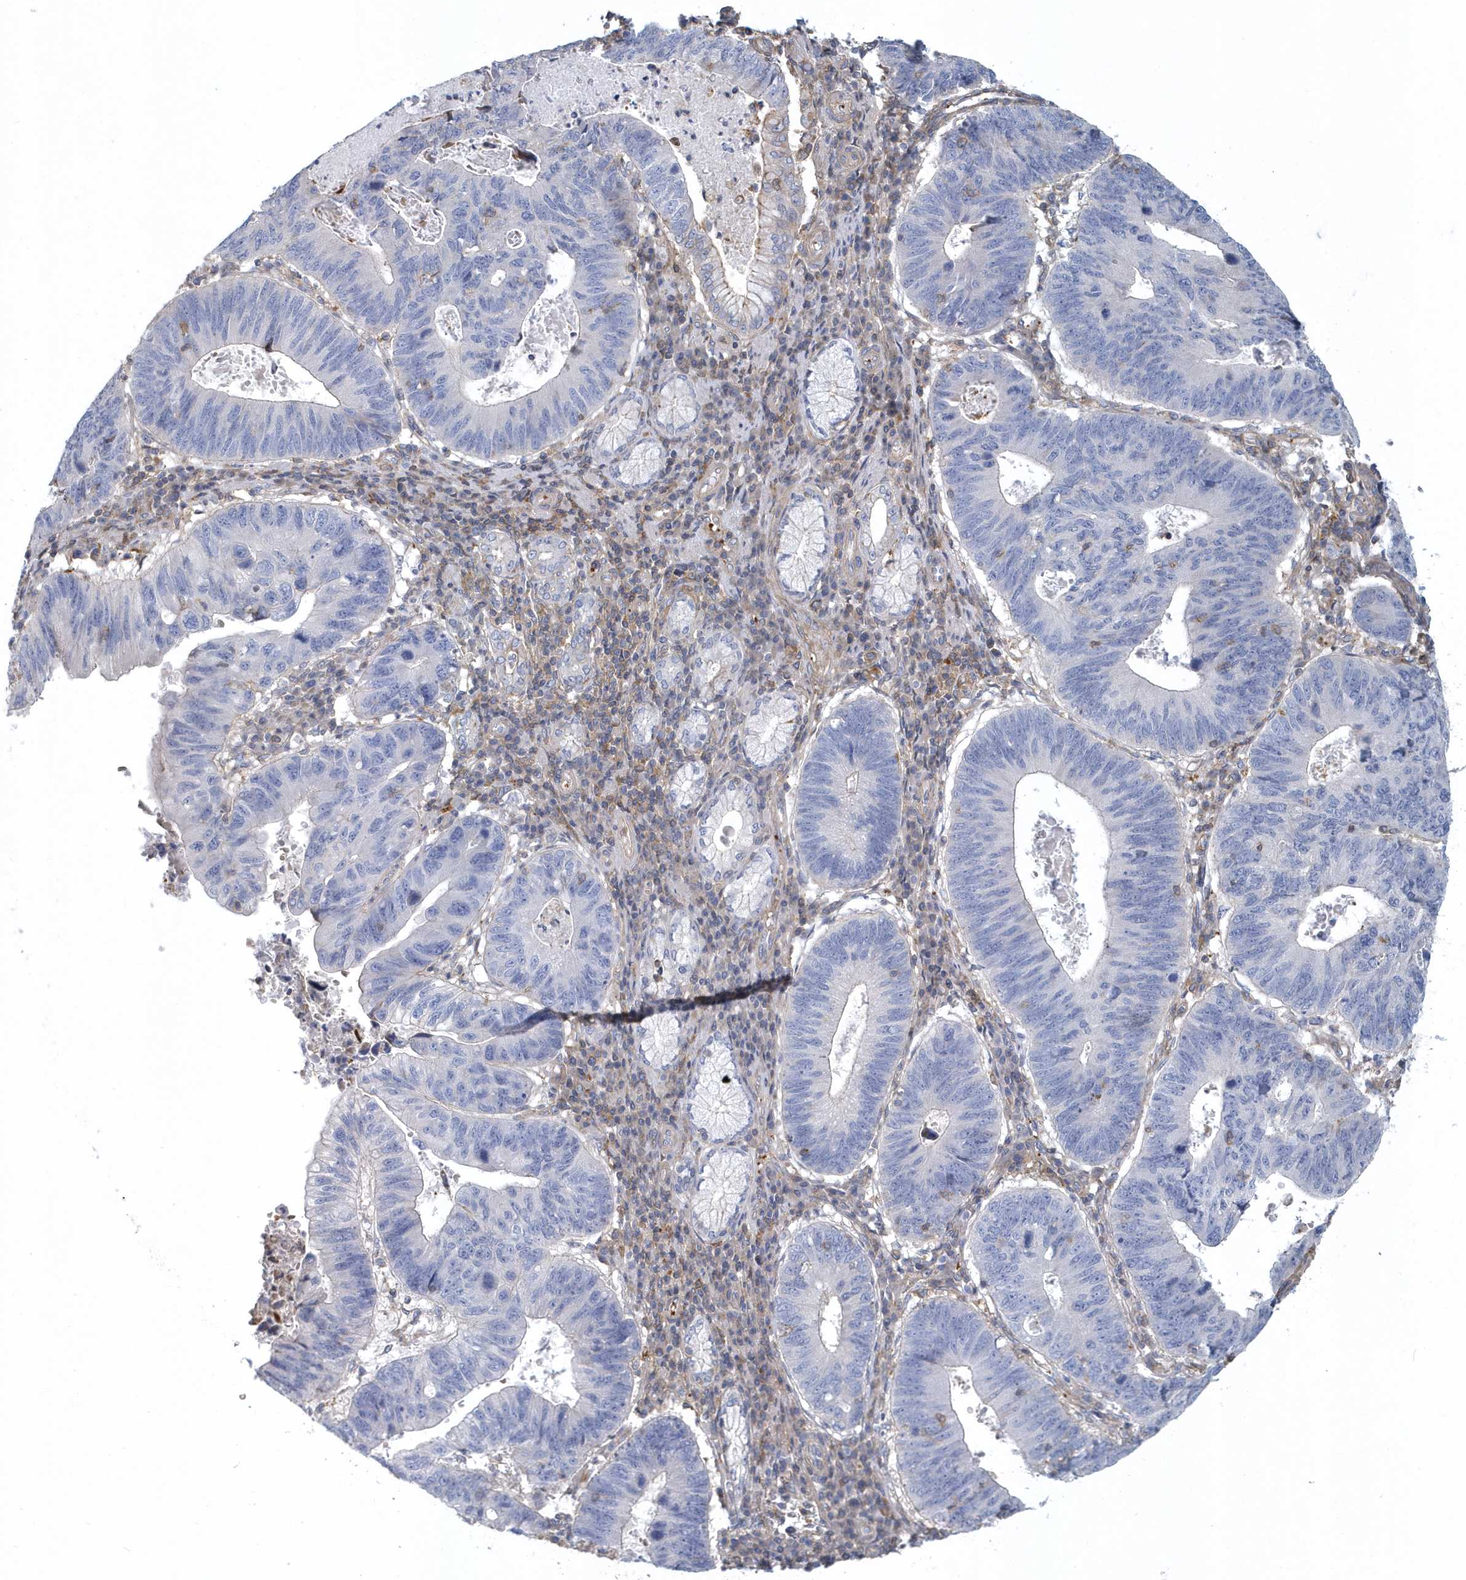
{"staining": {"intensity": "negative", "quantity": "none", "location": "none"}, "tissue": "stomach cancer", "cell_type": "Tumor cells", "image_type": "cancer", "snomed": [{"axis": "morphology", "description": "Adenocarcinoma, NOS"}, {"axis": "topography", "description": "Stomach"}], "caption": "A histopathology image of human stomach cancer is negative for staining in tumor cells.", "gene": "ARAP2", "patient": {"sex": "male", "age": 59}}